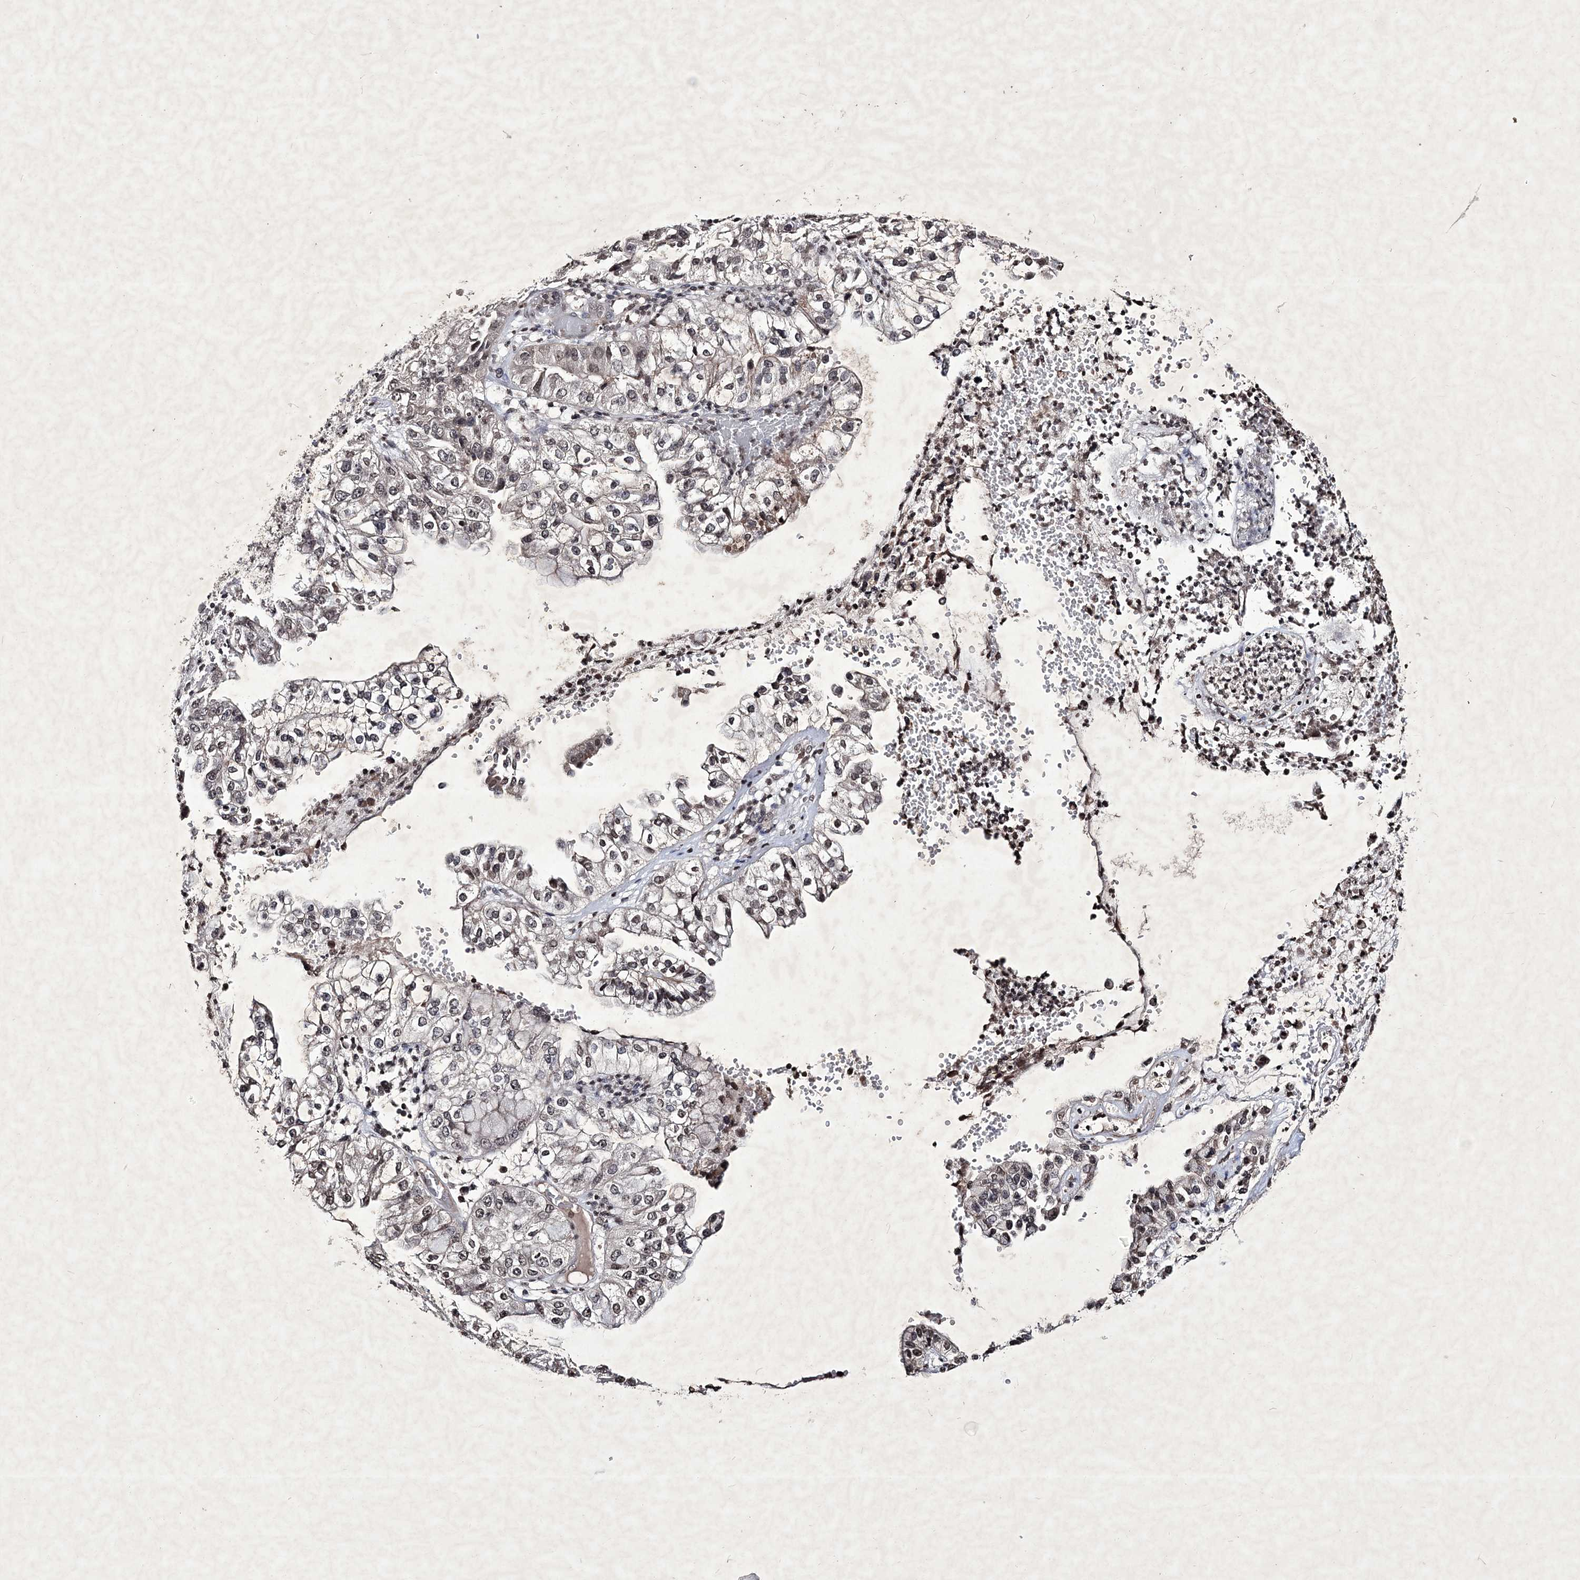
{"staining": {"intensity": "moderate", "quantity": "25%-75%", "location": "nuclear"}, "tissue": "liver cancer", "cell_type": "Tumor cells", "image_type": "cancer", "snomed": [{"axis": "morphology", "description": "Cholangiocarcinoma"}, {"axis": "topography", "description": "Liver"}], "caption": "This is an image of immunohistochemistry staining of liver cancer (cholangiocarcinoma), which shows moderate positivity in the nuclear of tumor cells.", "gene": "SOWAHB", "patient": {"sex": "female", "age": 79}}